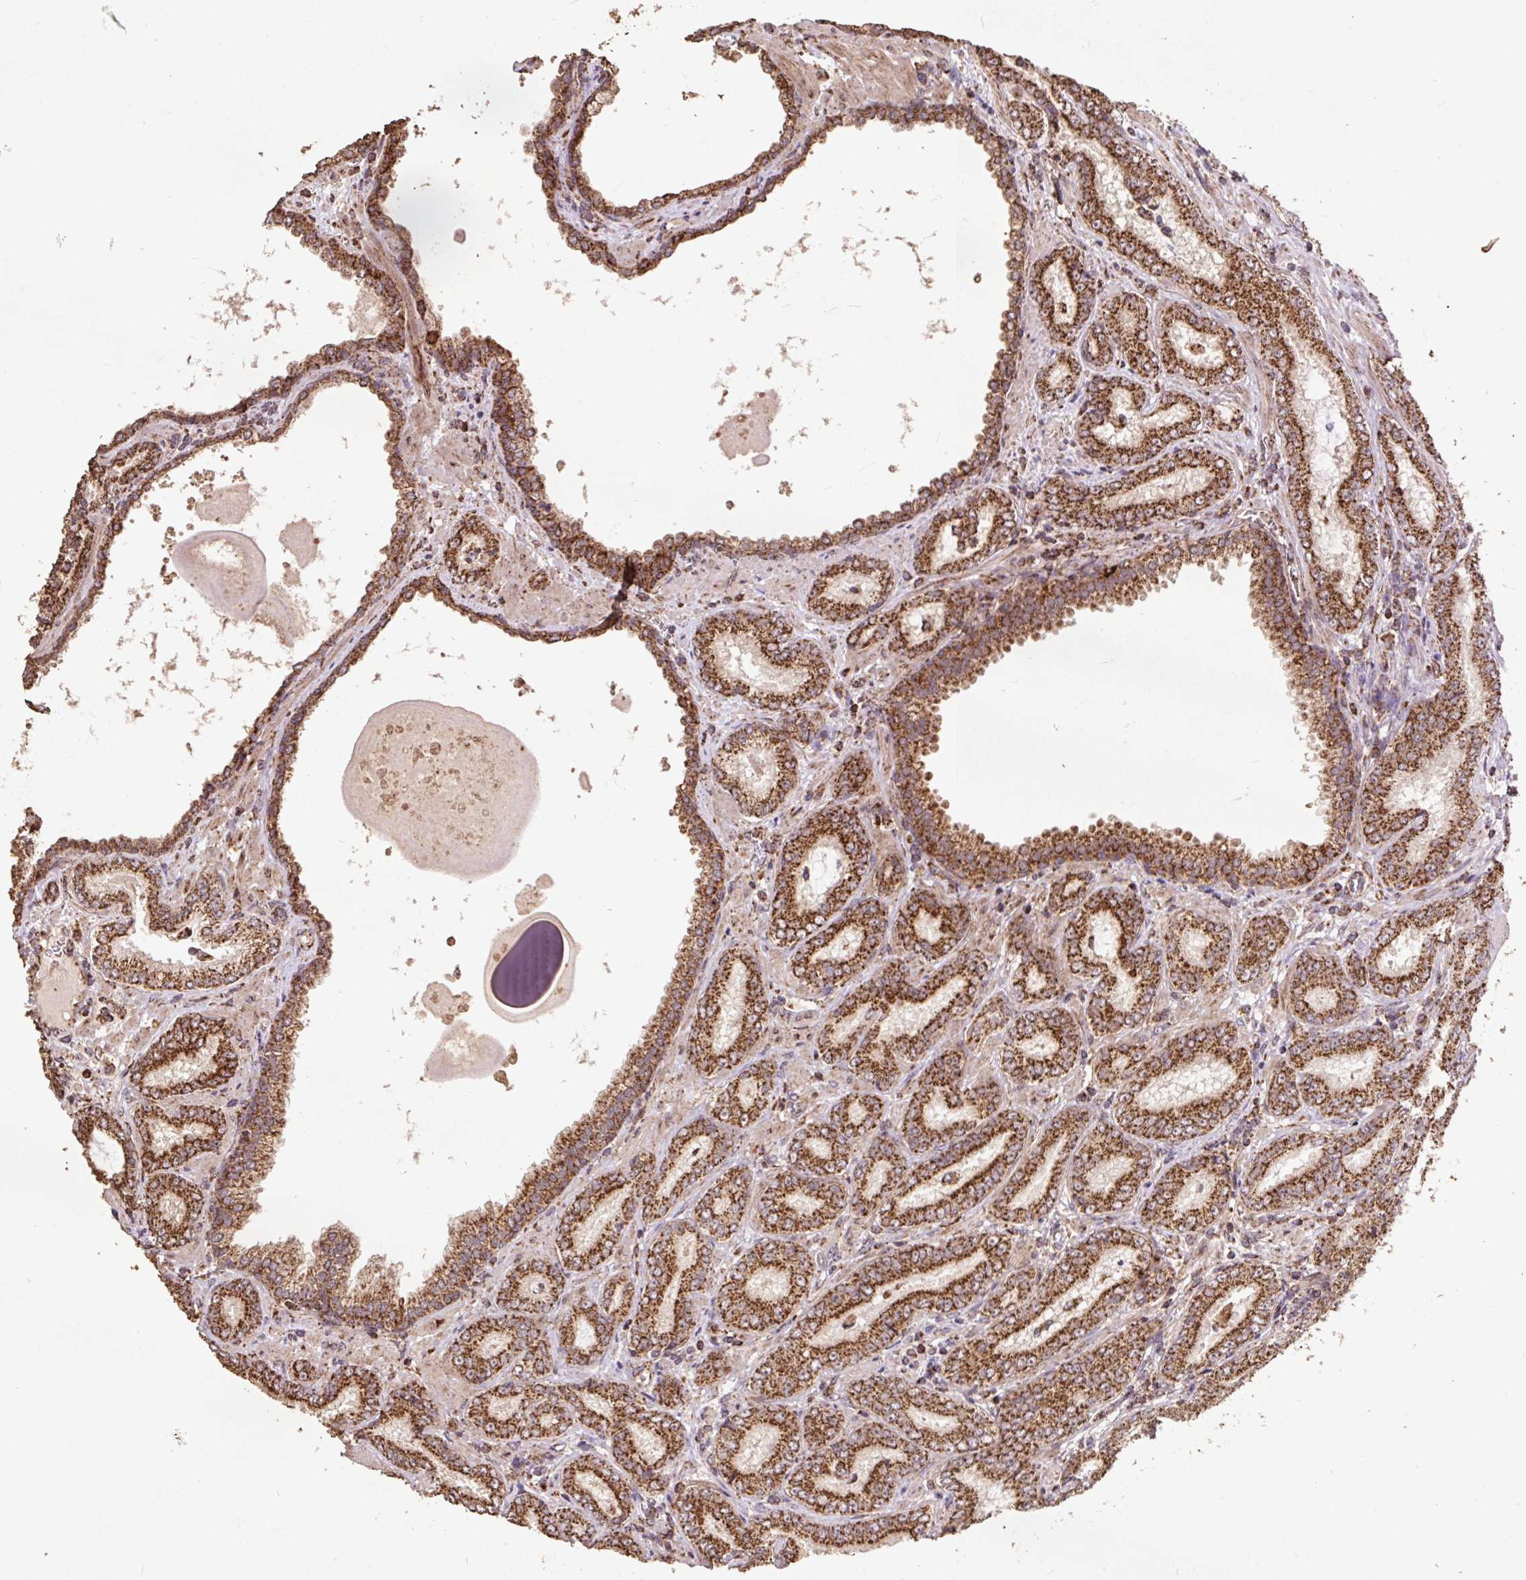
{"staining": {"intensity": "moderate", "quantity": ">75%", "location": "cytoplasmic/membranous"}, "tissue": "prostate cancer", "cell_type": "Tumor cells", "image_type": "cancer", "snomed": [{"axis": "morphology", "description": "Adenocarcinoma, High grade"}, {"axis": "topography", "description": "Prostate"}], "caption": "About >75% of tumor cells in human prostate cancer demonstrate moderate cytoplasmic/membranous protein staining as visualized by brown immunohistochemical staining.", "gene": "ATP5F1A", "patient": {"sex": "male", "age": 72}}